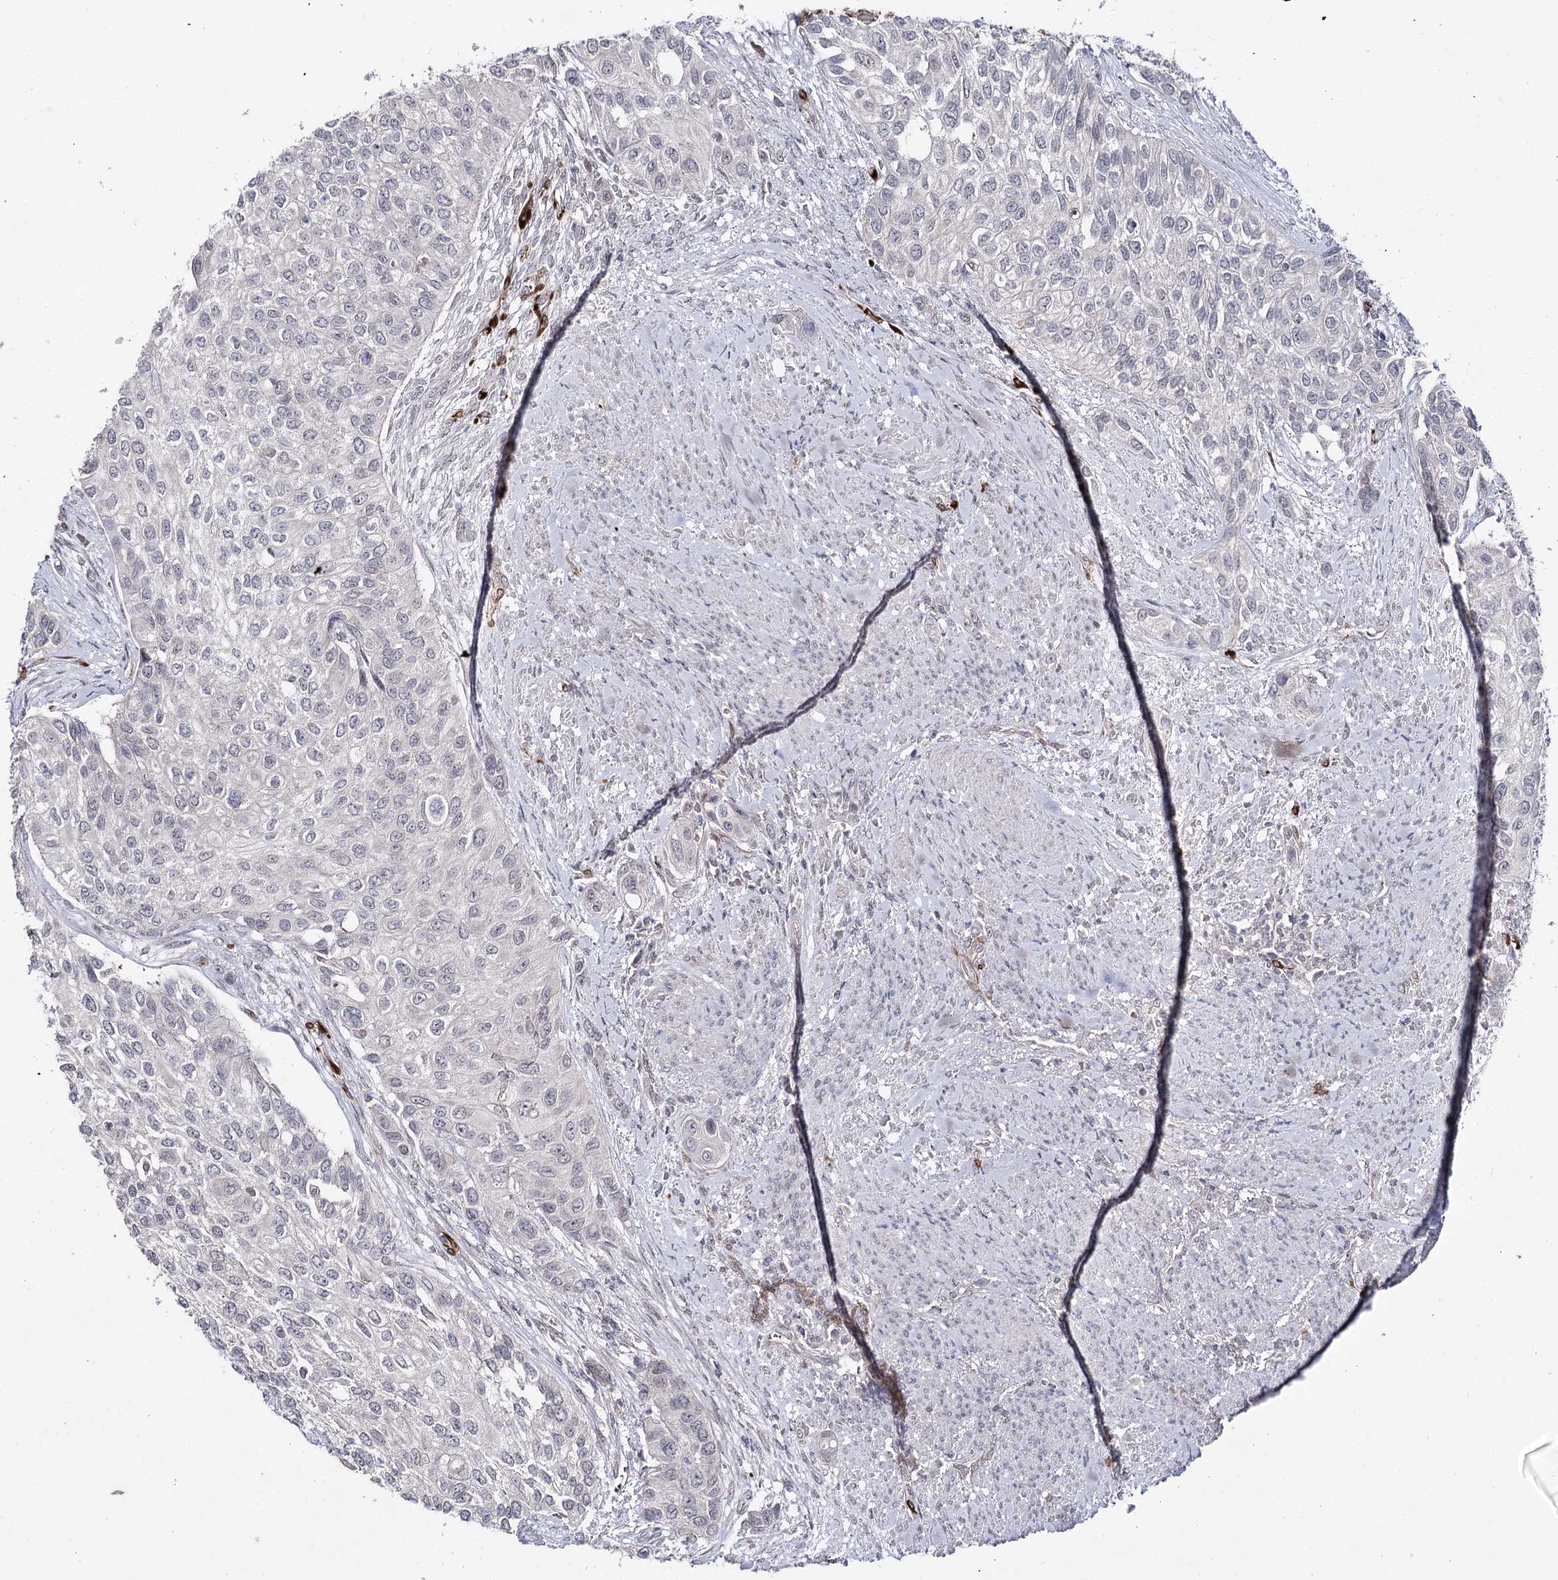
{"staining": {"intensity": "negative", "quantity": "none", "location": "none"}, "tissue": "urothelial cancer", "cell_type": "Tumor cells", "image_type": "cancer", "snomed": [{"axis": "morphology", "description": "Normal tissue, NOS"}, {"axis": "morphology", "description": "Urothelial carcinoma, High grade"}, {"axis": "topography", "description": "Vascular tissue"}, {"axis": "topography", "description": "Urinary bladder"}], "caption": "Protein analysis of urothelial carcinoma (high-grade) displays no significant expression in tumor cells. The staining is performed using DAB brown chromogen with nuclei counter-stained in using hematoxylin.", "gene": "HSD11B2", "patient": {"sex": "female", "age": 56}}